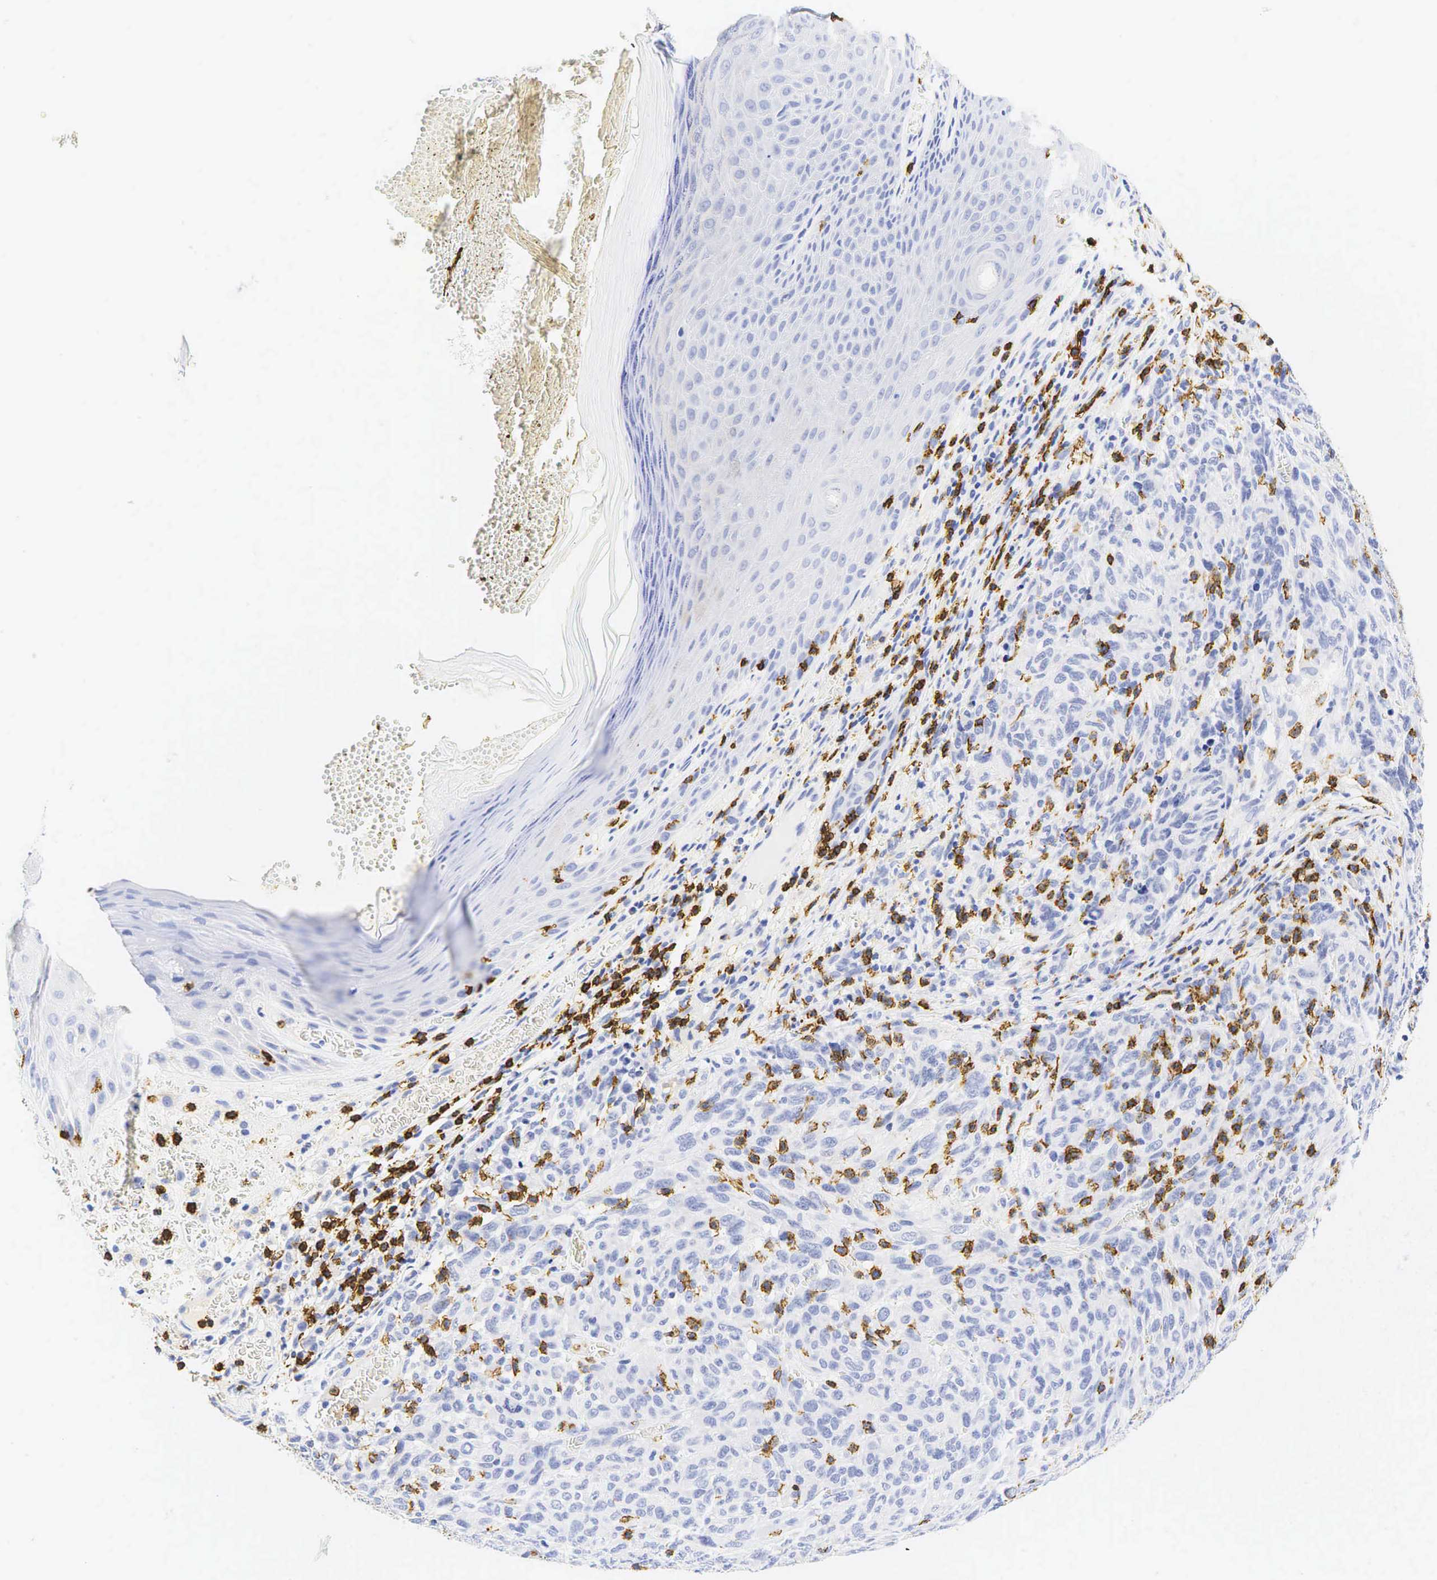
{"staining": {"intensity": "negative", "quantity": "none", "location": "none"}, "tissue": "melanoma", "cell_type": "Tumor cells", "image_type": "cancer", "snomed": [{"axis": "morphology", "description": "Malignant melanoma, NOS"}, {"axis": "topography", "description": "Skin"}], "caption": "The IHC photomicrograph has no significant expression in tumor cells of malignant melanoma tissue. (DAB IHC, high magnification).", "gene": "CD8A", "patient": {"sex": "male", "age": 76}}